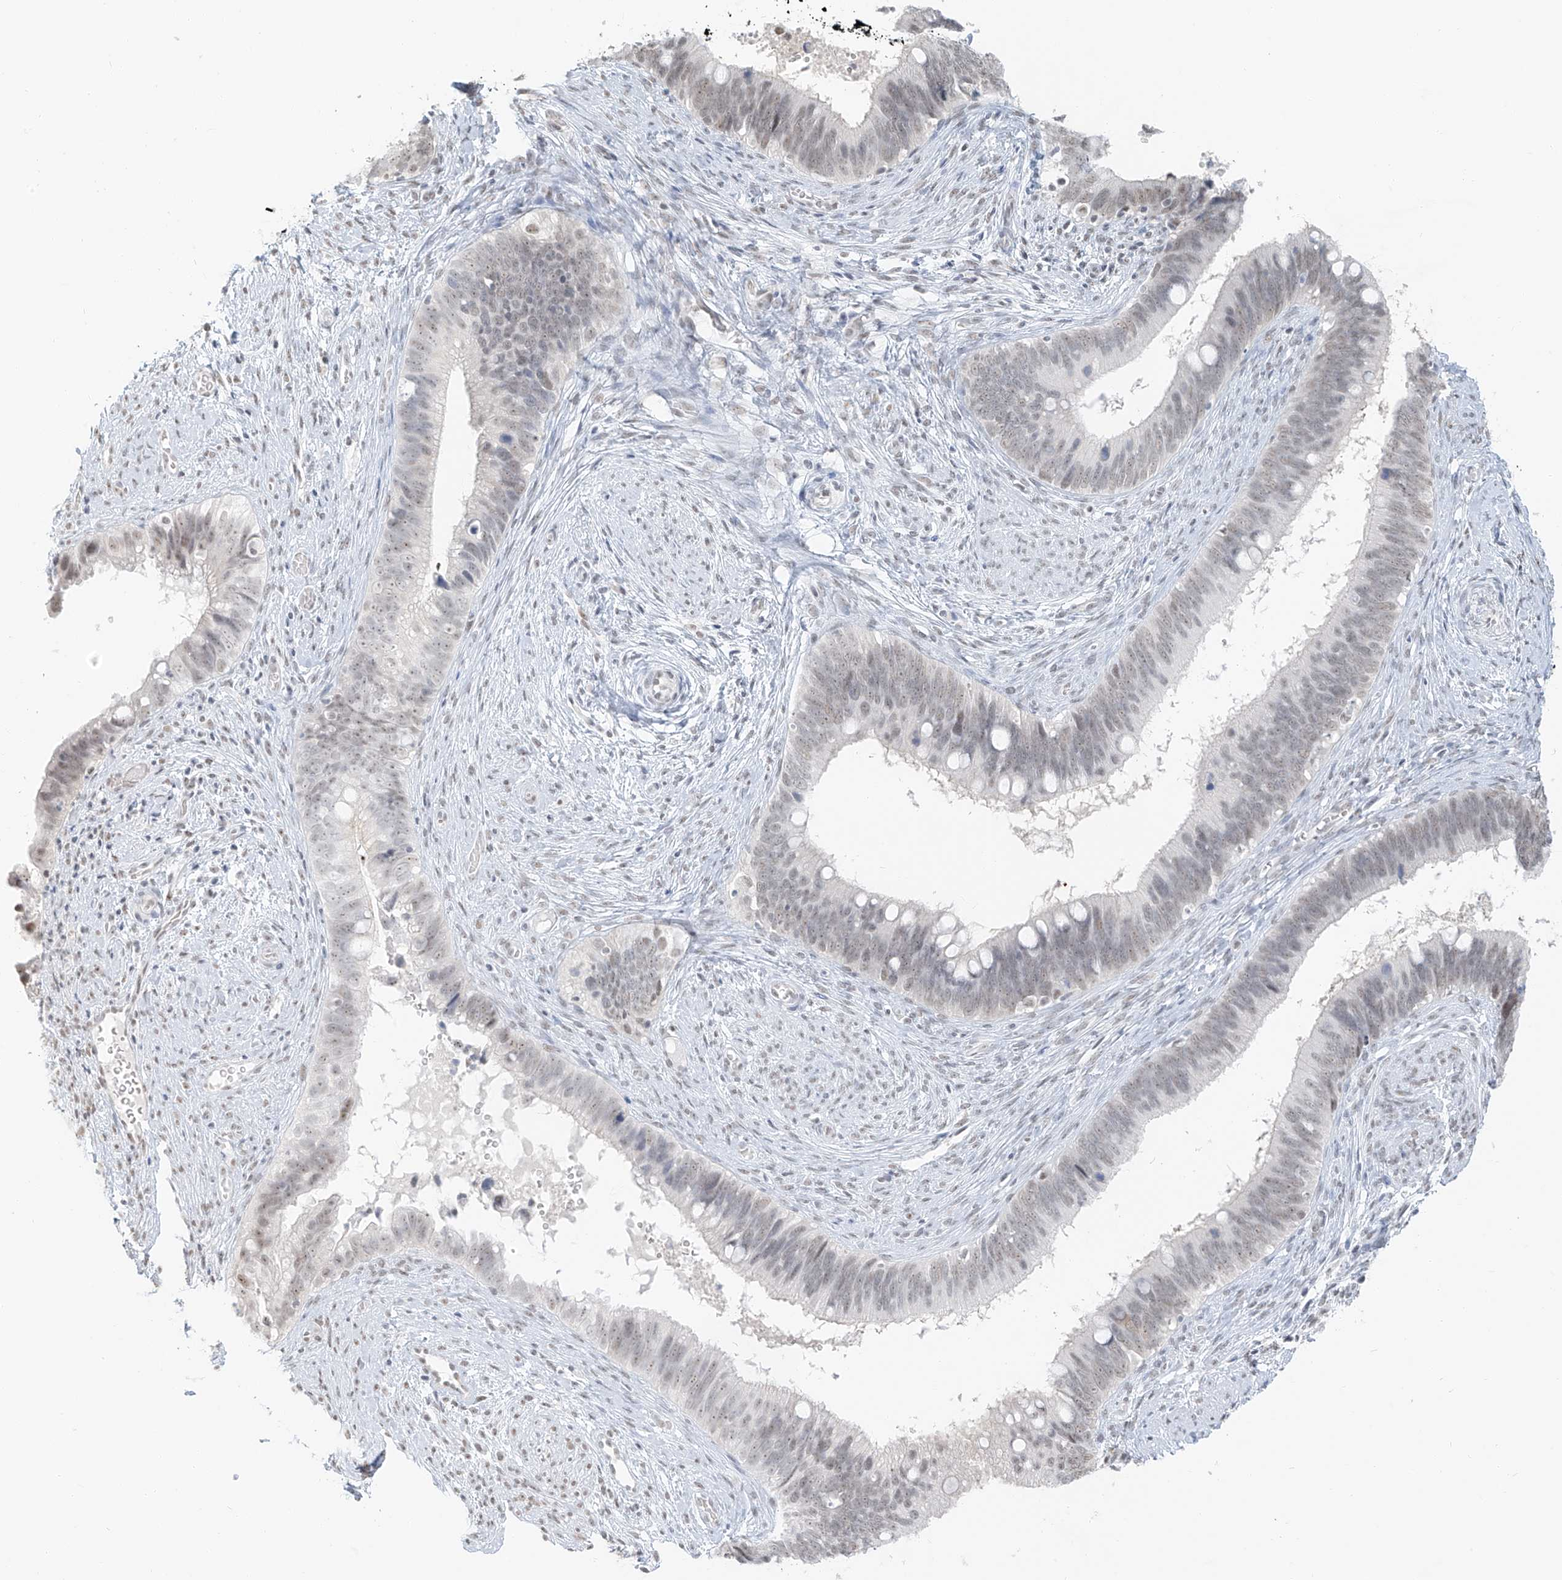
{"staining": {"intensity": "weak", "quantity": "25%-75%", "location": "nuclear"}, "tissue": "cervical cancer", "cell_type": "Tumor cells", "image_type": "cancer", "snomed": [{"axis": "morphology", "description": "Adenocarcinoma, NOS"}, {"axis": "topography", "description": "Cervix"}], "caption": "Immunohistochemistry (IHC) of cervical adenocarcinoma exhibits low levels of weak nuclear positivity in about 25%-75% of tumor cells.", "gene": "PGC", "patient": {"sex": "female", "age": 42}}